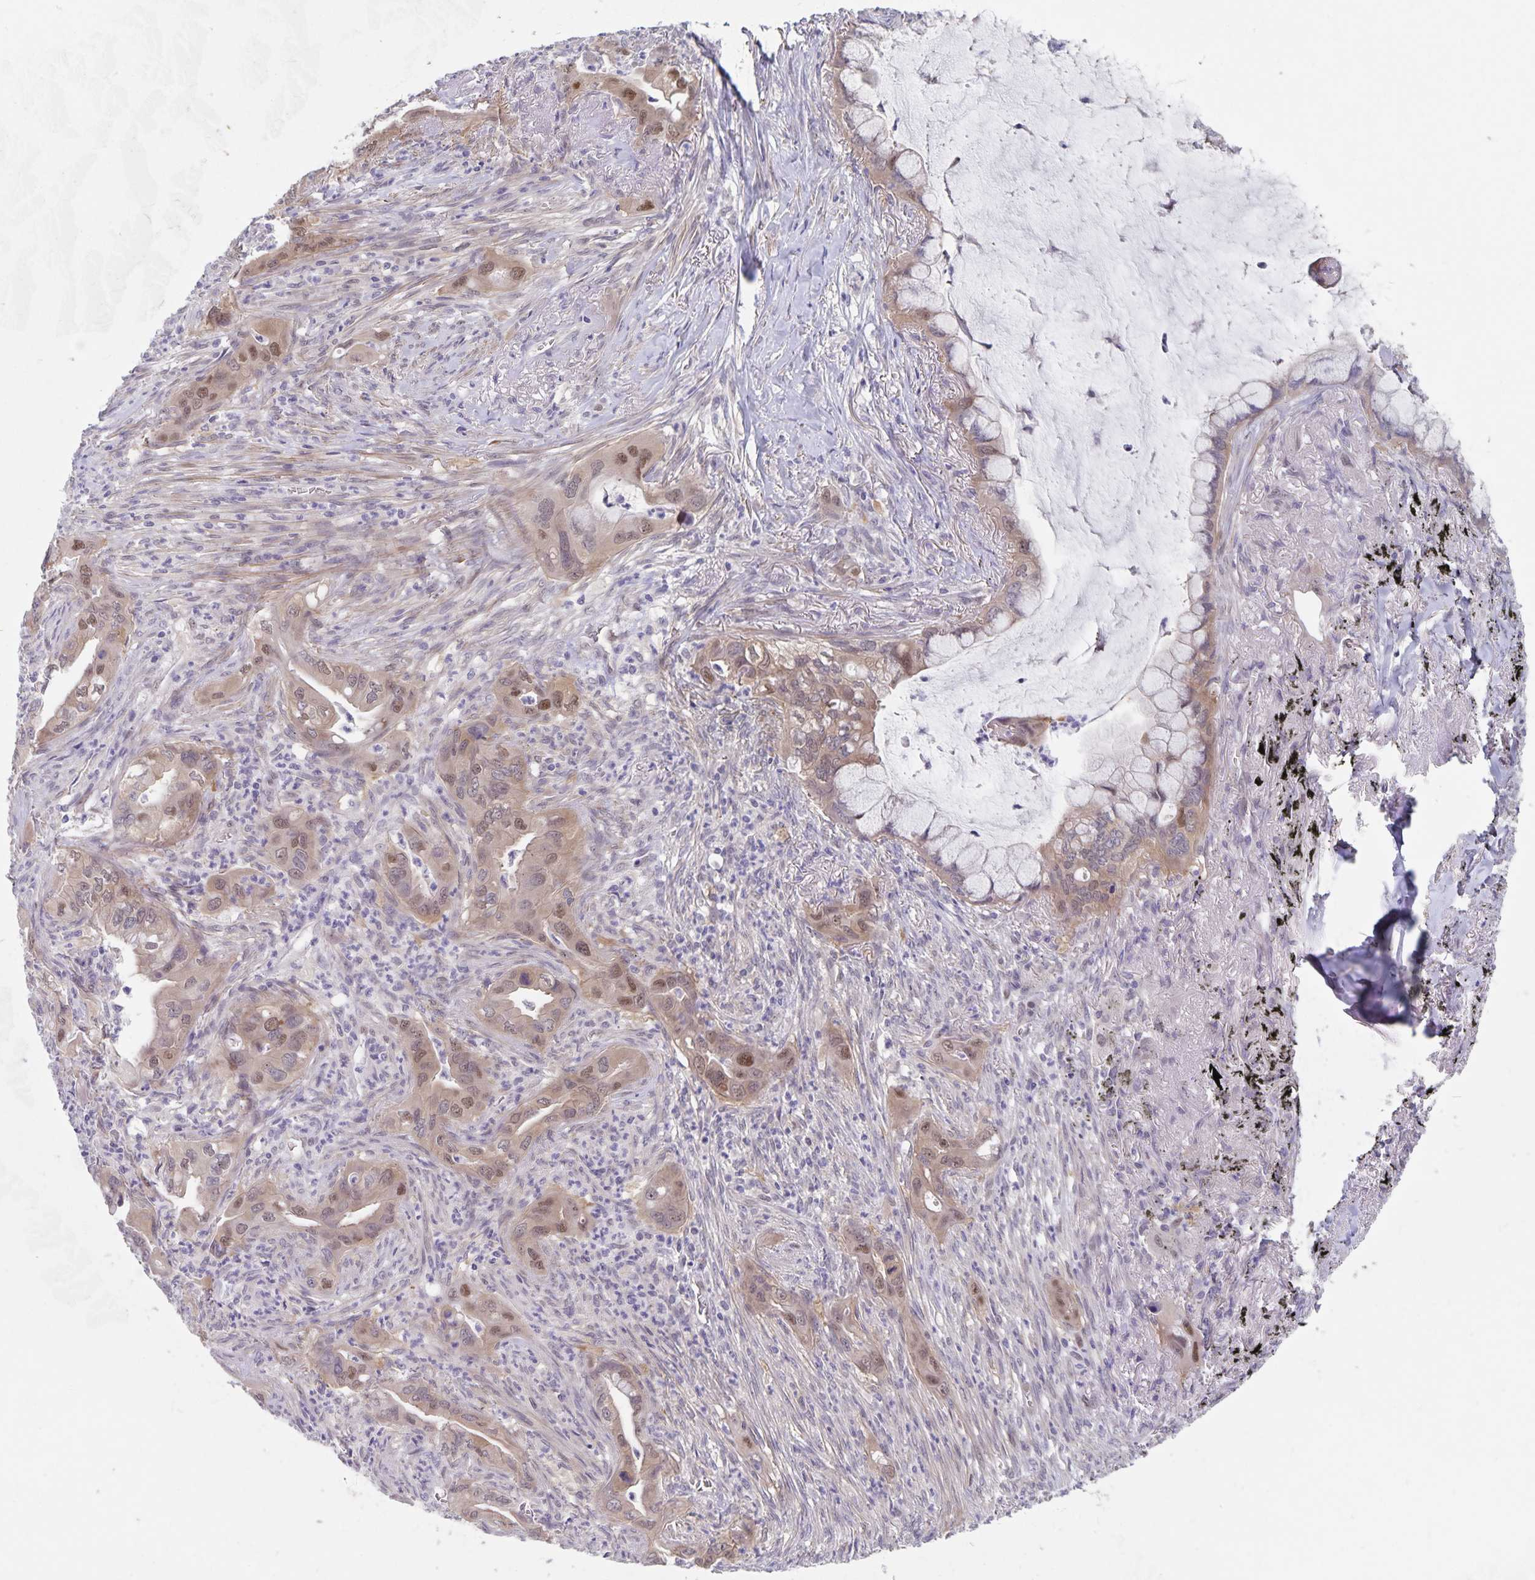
{"staining": {"intensity": "weak", "quantity": ">75%", "location": "cytoplasmic/membranous,nuclear"}, "tissue": "lung cancer", "cell_type": "Tumor cells", "image_type": "cancer", "snomed": [{"axis": "morphology", "description": "Adenocarcinoma, NOS"}, {"axis": "topography", "description": "Lung"}], "caption": "Lung cancer (adenocarcinoma) tissue shows weak cytoplasmic/membranous and nuclear positivity in approximately >75% of tumor cells, visualized by immunohistochemistry.", "gene": "BAG6", "patient": {"sex": "male", "age": 65}}